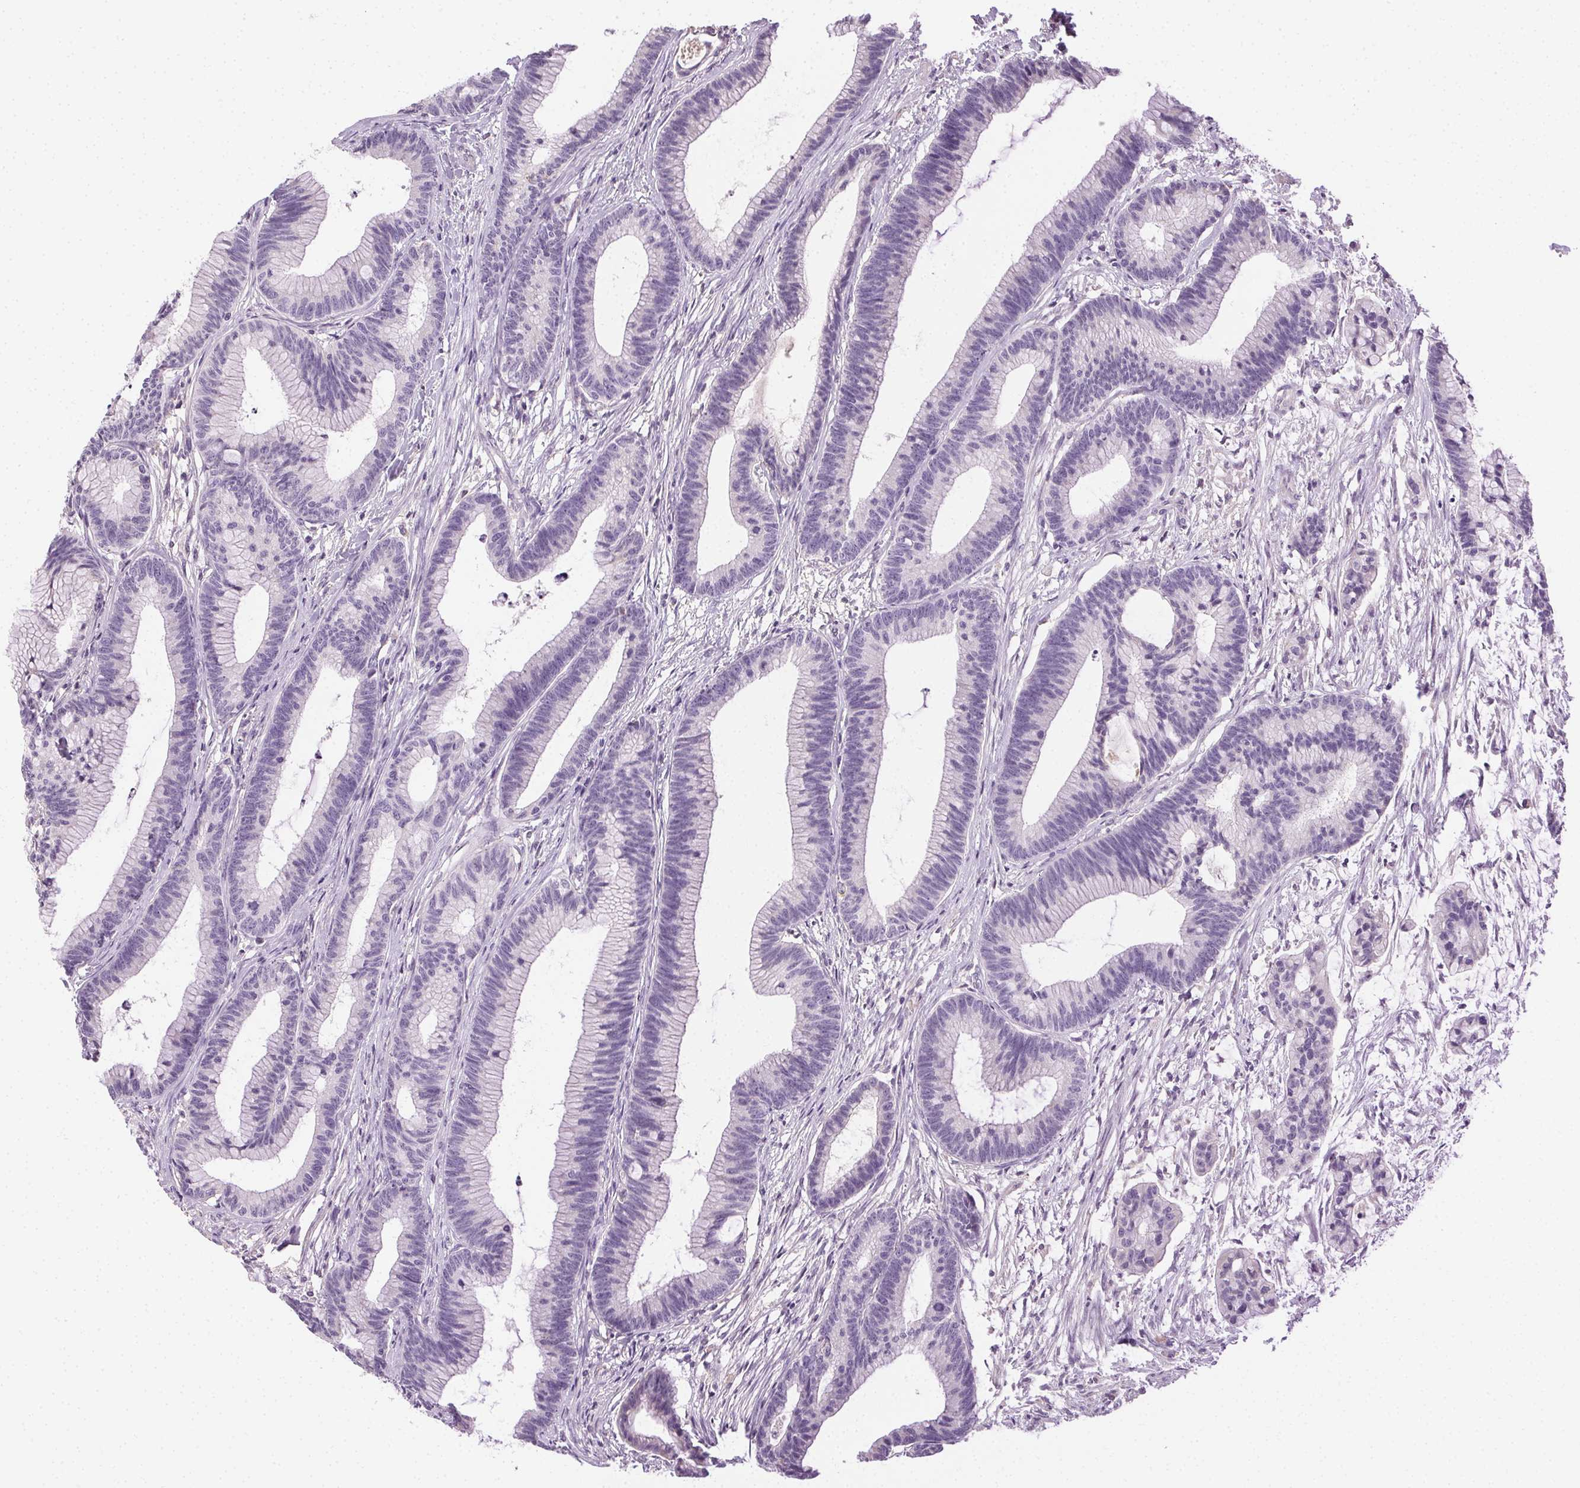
{"staining": {"intensity": "negative", "quantity": "none", "location": "none"}, "tissue": "colorectal cancer", "cell_type": "Tumor cells", "image_type": "cancer", "snomed": [{"axis": "morphology", "description": "Adenocarcinoma, NOS"}, {"axis": "topography", "description": "Colon"}], "caption": "This micrograph is of colorectal cancer stained with IHC to label a protein in brown with the nuclei are counter-stained blue. There is no positivity in tumor cells.", "gene": "BPIFB2", "patient": {"sex": "female", "age": 78}}